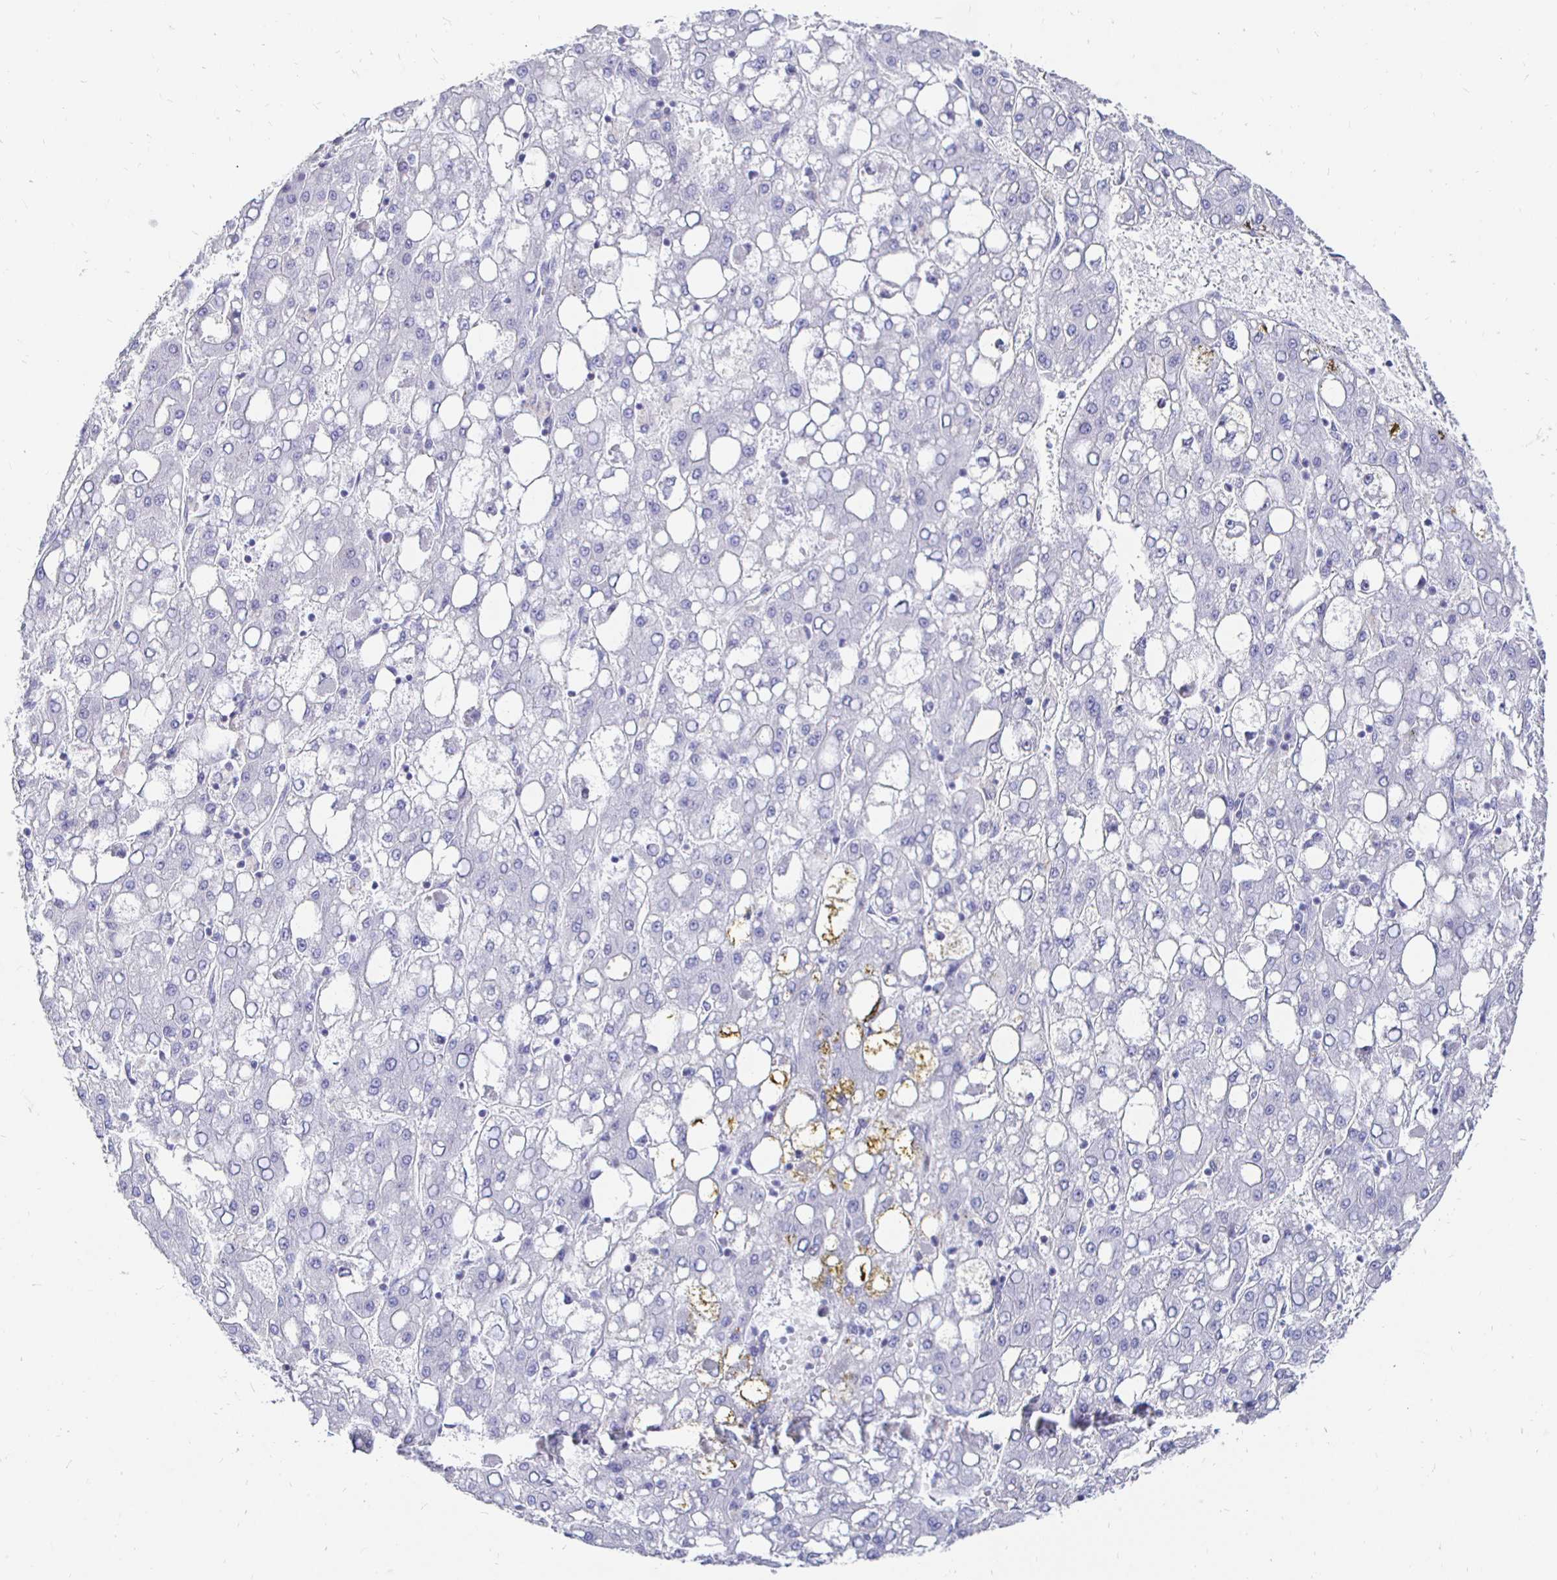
{"staining": {"intensity": "negative", "quantity": "none", "location": "none"}, "tissue": "liver cancer", "cell_type": "Tumor cells", "image_type": "cancer", "snomed": [{"axis": "morphology", "description": "Carcinoma, Hepatocellular, NOS"}, {"axis": "topography", "description": "Liver"}], "caption": "Protein analysis of liver hepatocellular carcinoma displays no significant expression in tumor cells.", "gene": "CR2", "patient": {"sex": "male", "age": 65}}